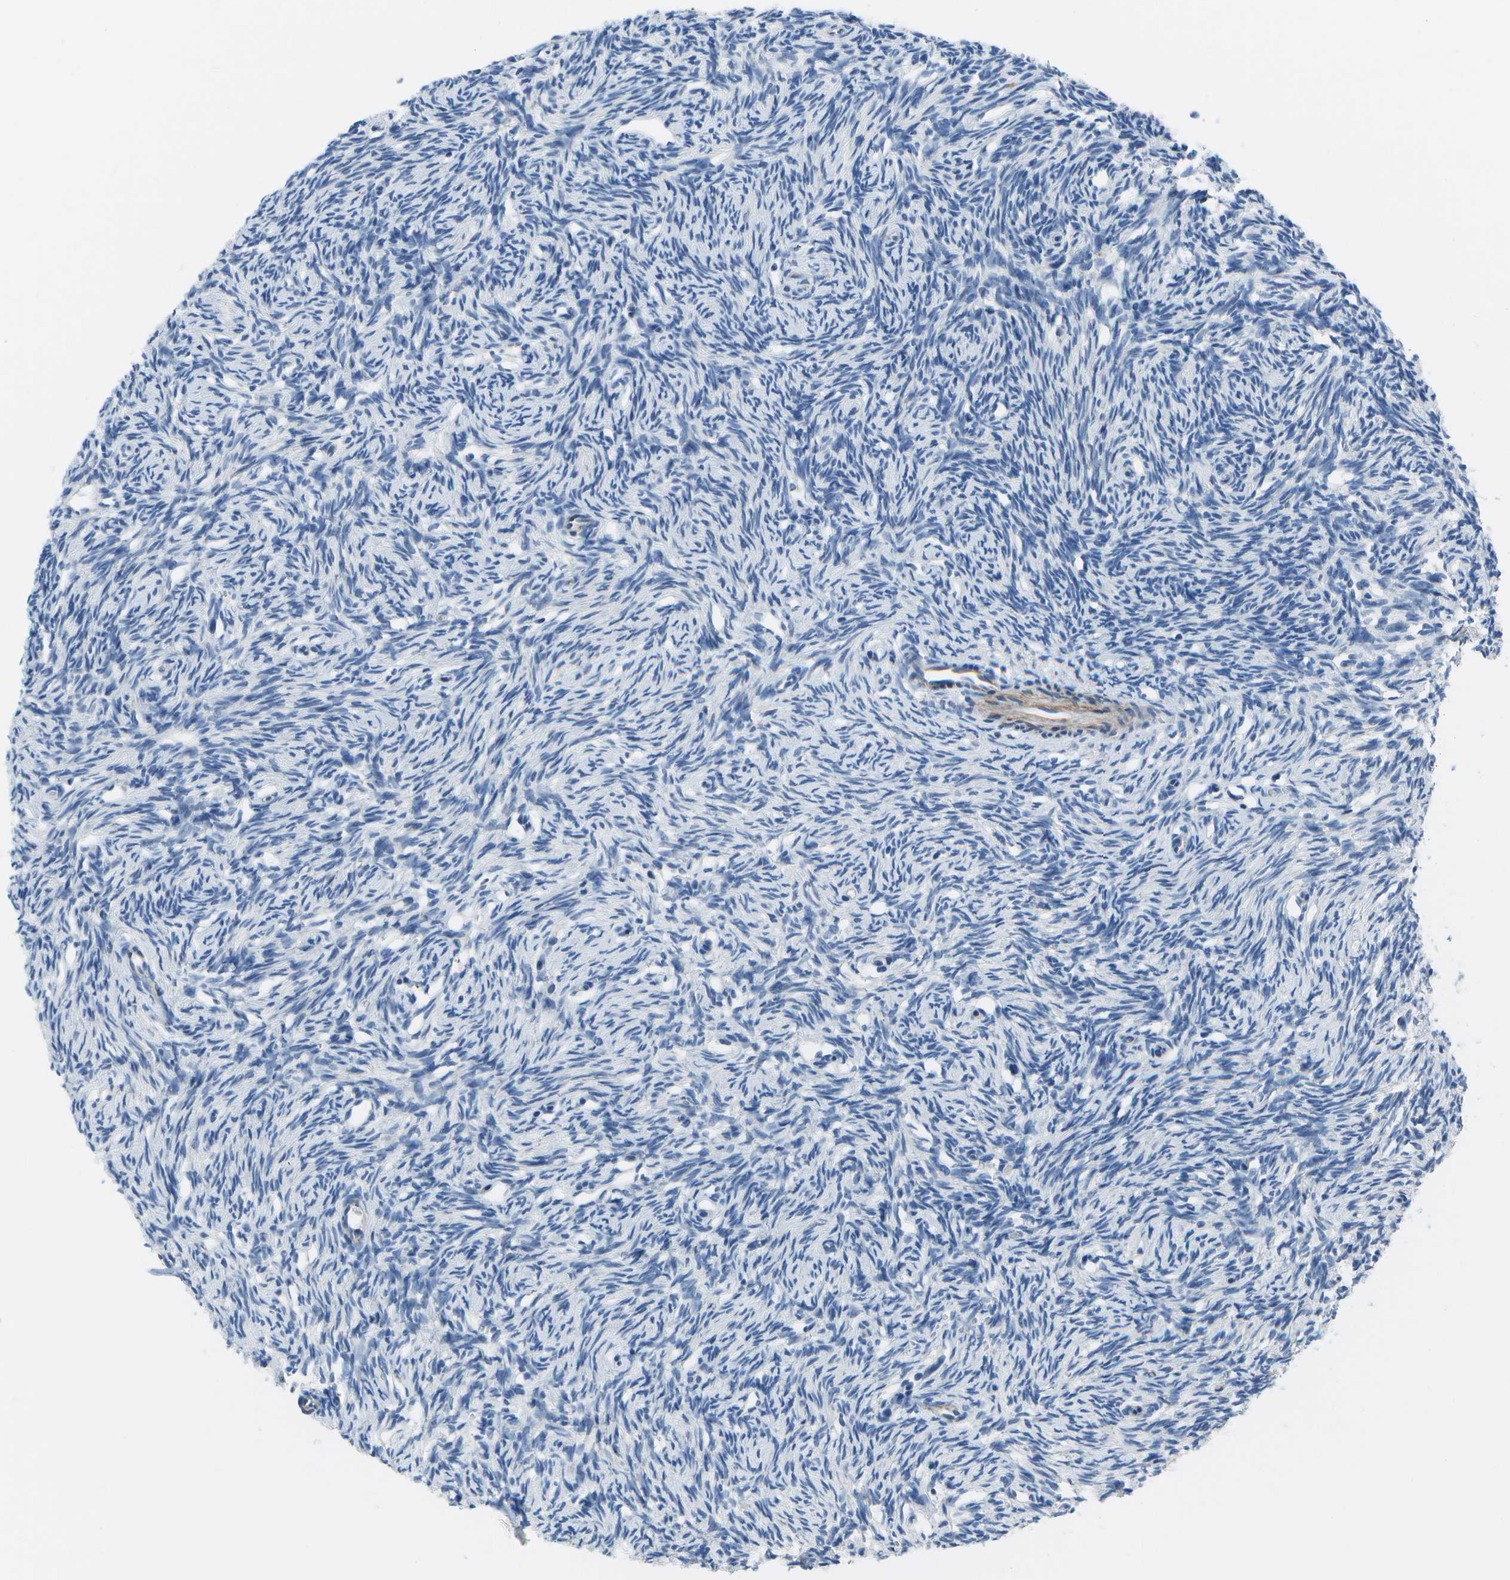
{"staining": {"intensity": "negative", "quantity": "none", "location": "none"}, "tissue": "ovary", "cell_type": "Follicle cells", "image_type": "normal", "snomed": [{"axis": "morphology", "description": "Normal tissue, NOS"}, {"axis": "topography", "description": "Ovary"}], "caption": "Follicle cells are negative for protein expression in benign human ovary. The staining was performed using DAB (3,3'-diaminobenzidine) to visualize the protein expression in brown, while the nuclei were stained in blue with hematoxylin (Magnification: 20x).", "gene": "DCT", "patient": {"sex": "female", "age": 33}}